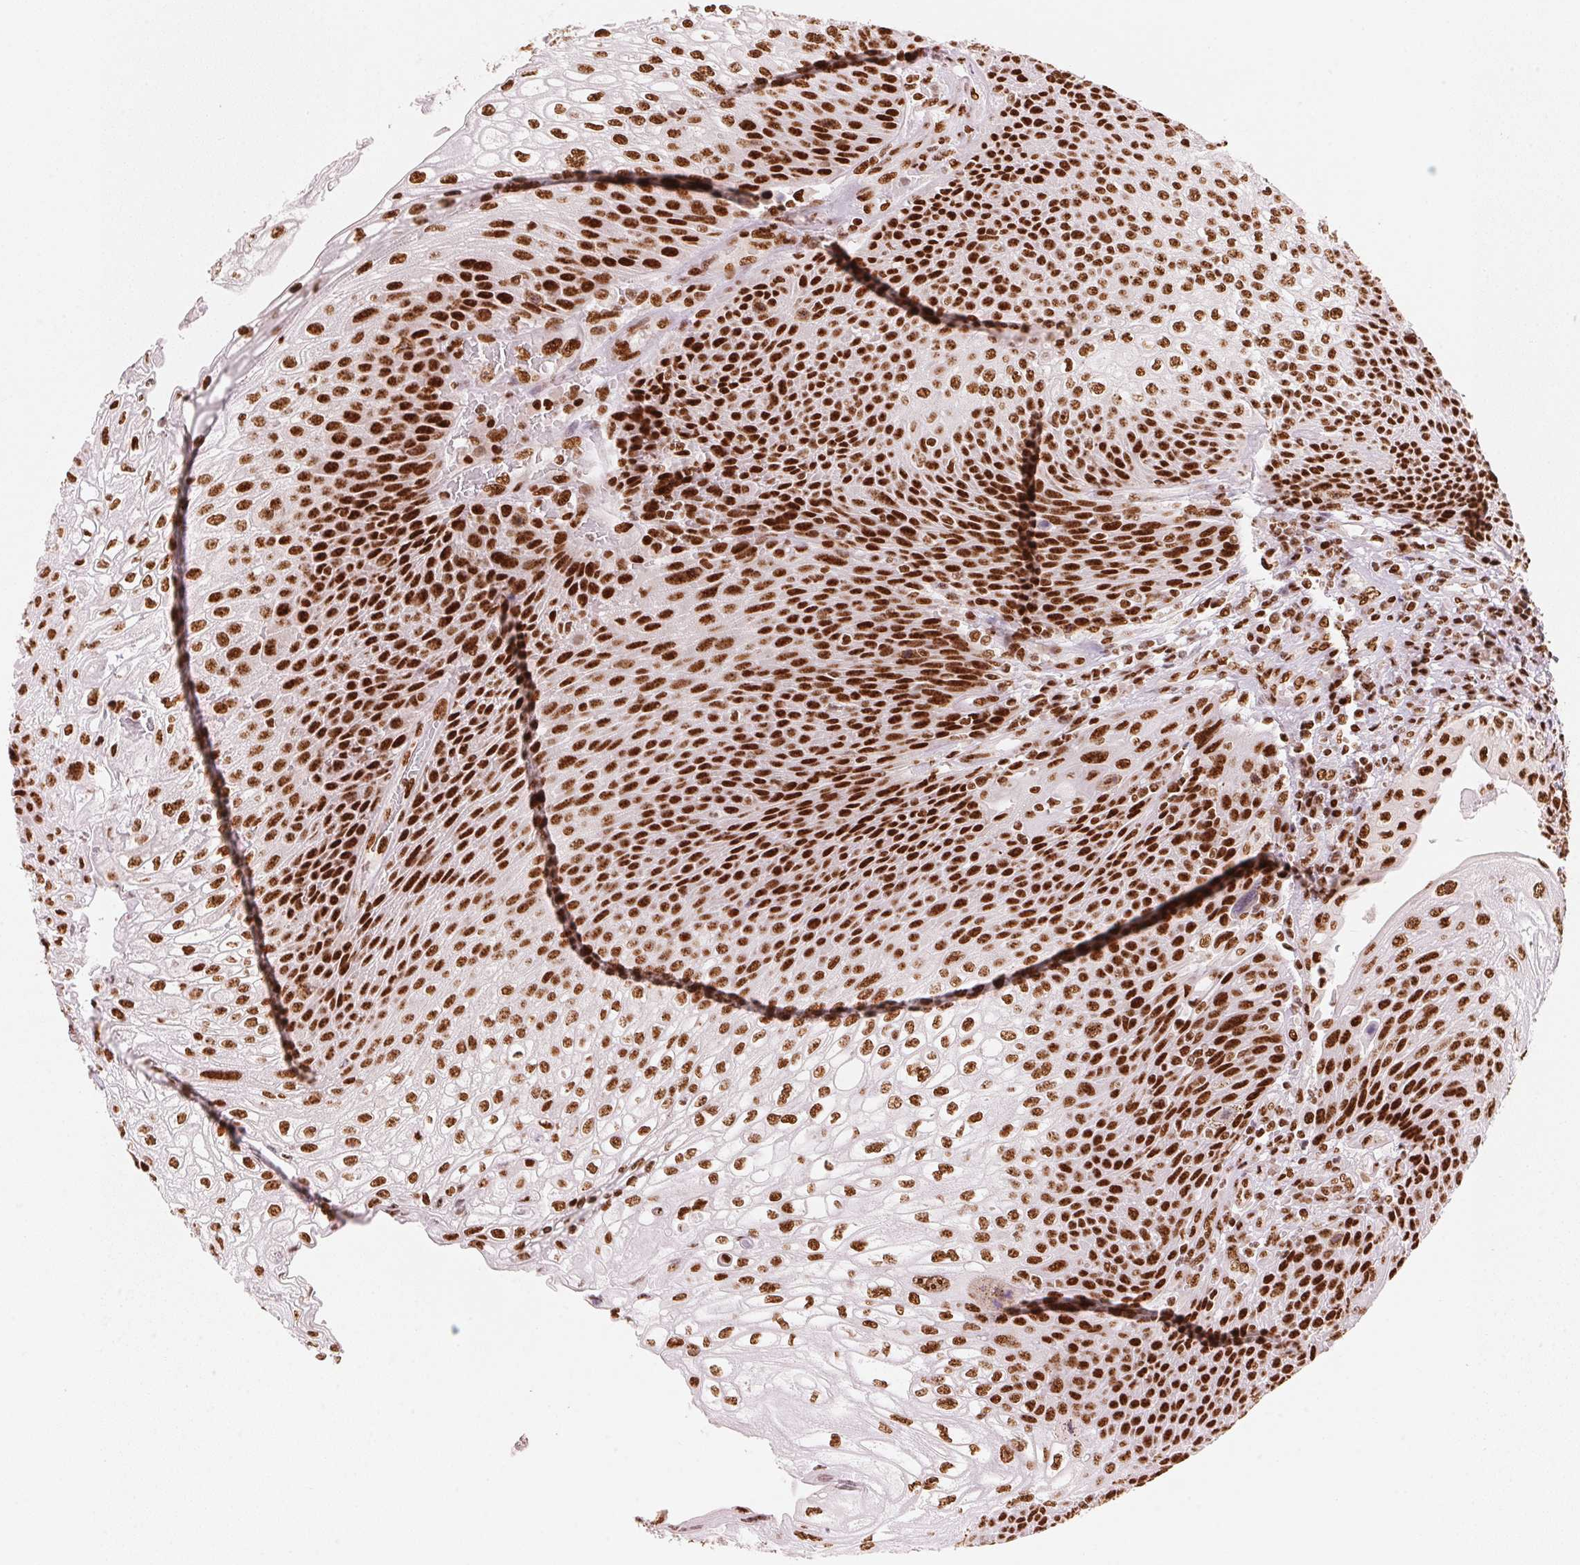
{"staining": {"intensity": "strong", "quantity": ">75%", "location": "nuclear"}, "tissue": "urothelial cancer", "cell_type": "Tumor cells", "image_type": "cancer", "snomed": [{"axis": "morphology", "description": "Urothelial carcinoma, High grade"}, {"axis": "topography", "description": "Urinary bladder"}], "caption": "High-magnification brightfield microscopy of urothelial carcinoma (high-grade) stained with DAB (3,3'-diaminobenzidine) (brown) and counterstained with hematoxylin (blue). tumor cells exhibit strong nuclear staining is appreciated in approximately>75% of cells.", "gene": "NXF1", "patient": {"sex": "female", "age": 70}}